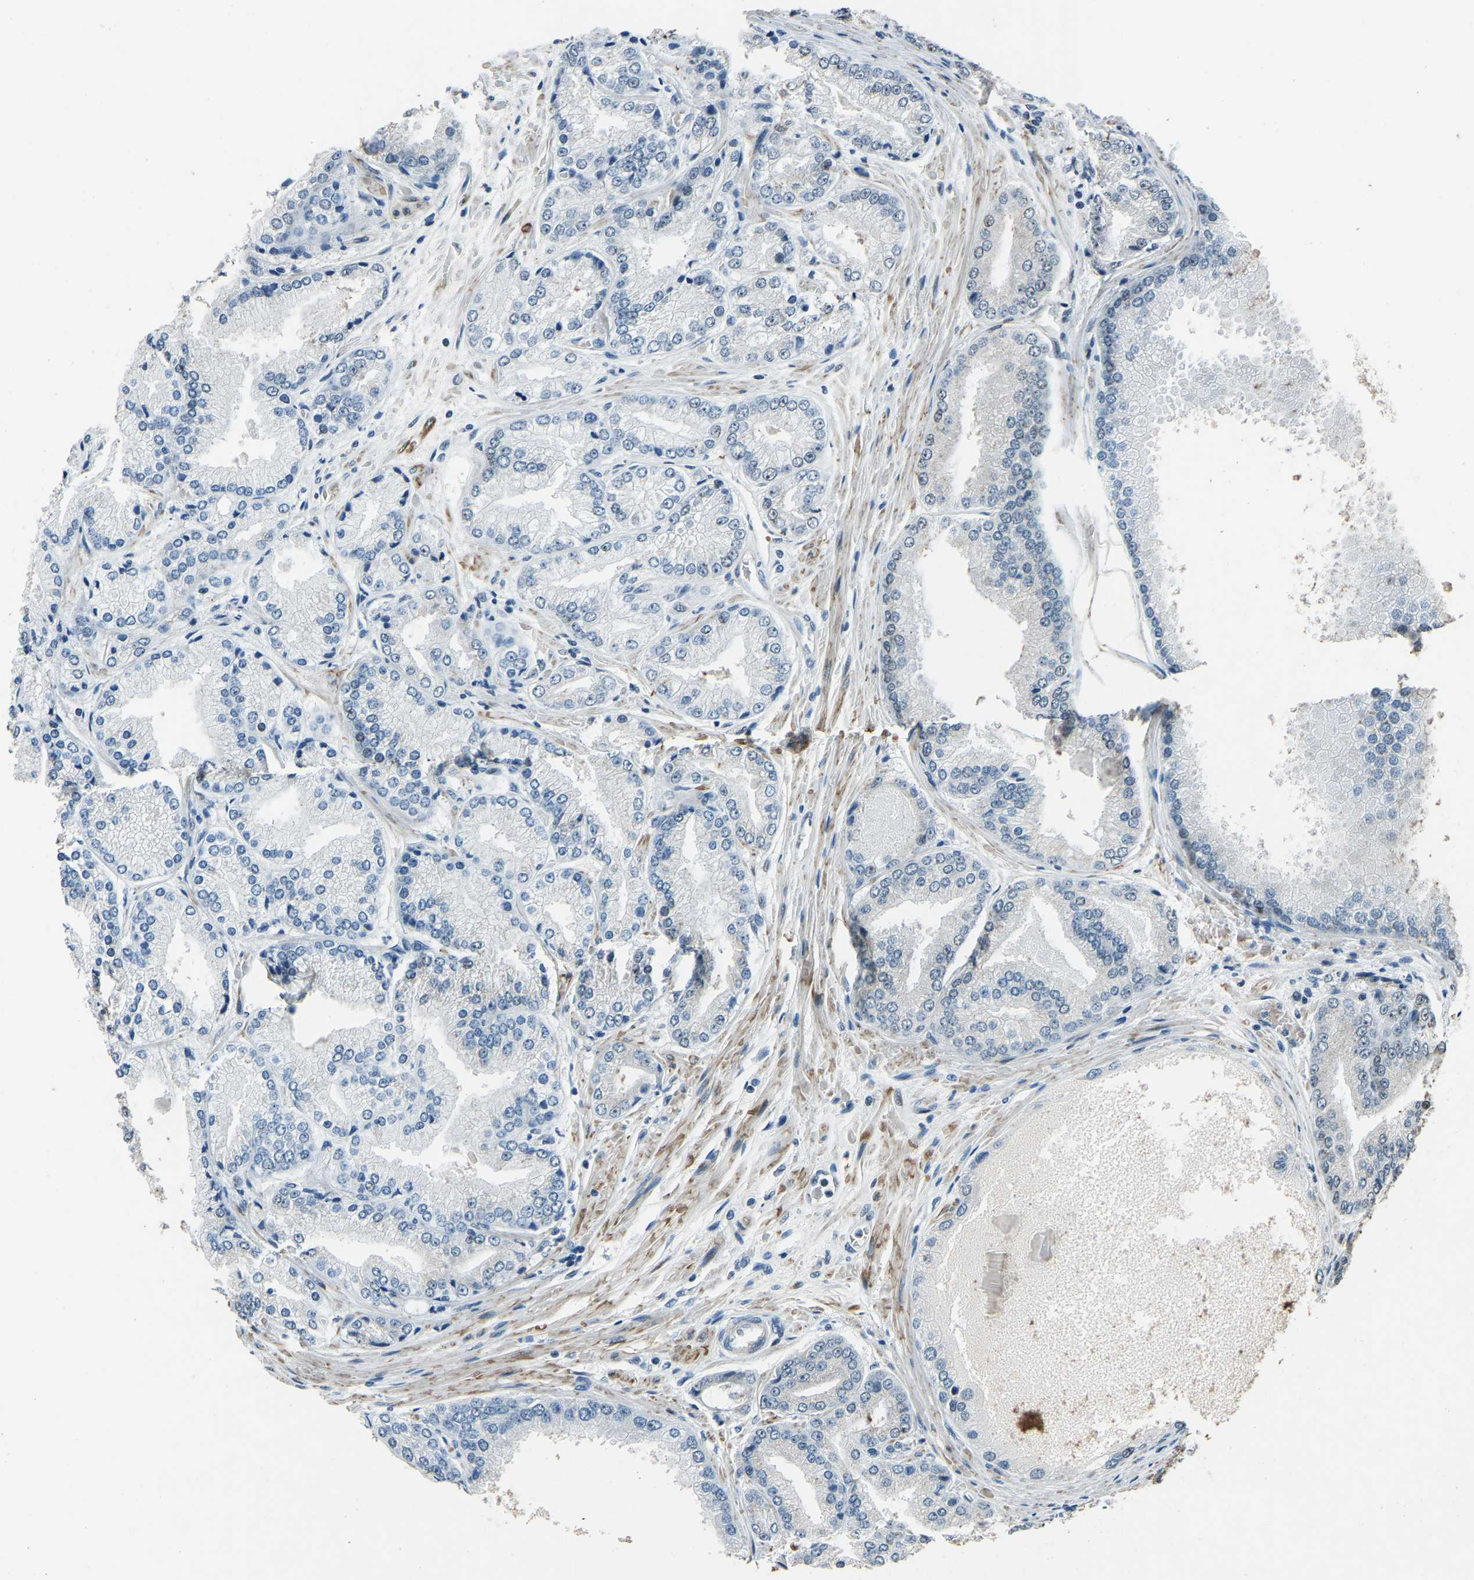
{"staining": {"intensity": "negative", "quantity": "none", "location": "none"}, "tissue": "prostate cancer", "cell_type": "Tumor cells", "image_type": "cancer", "snomed": [{"axis": "morphology", "description": "Adenocarcinoma, High grade"}, {"axis": "topography", "description": "Prostate"}], "caption": "Immunohistochemical staining of human prostate adenocarcinoma (high-grade) exhibits no significant positivity in tumor cells.", "gene": "PRCC", "patient": {"sex": "male", "age": 59}}